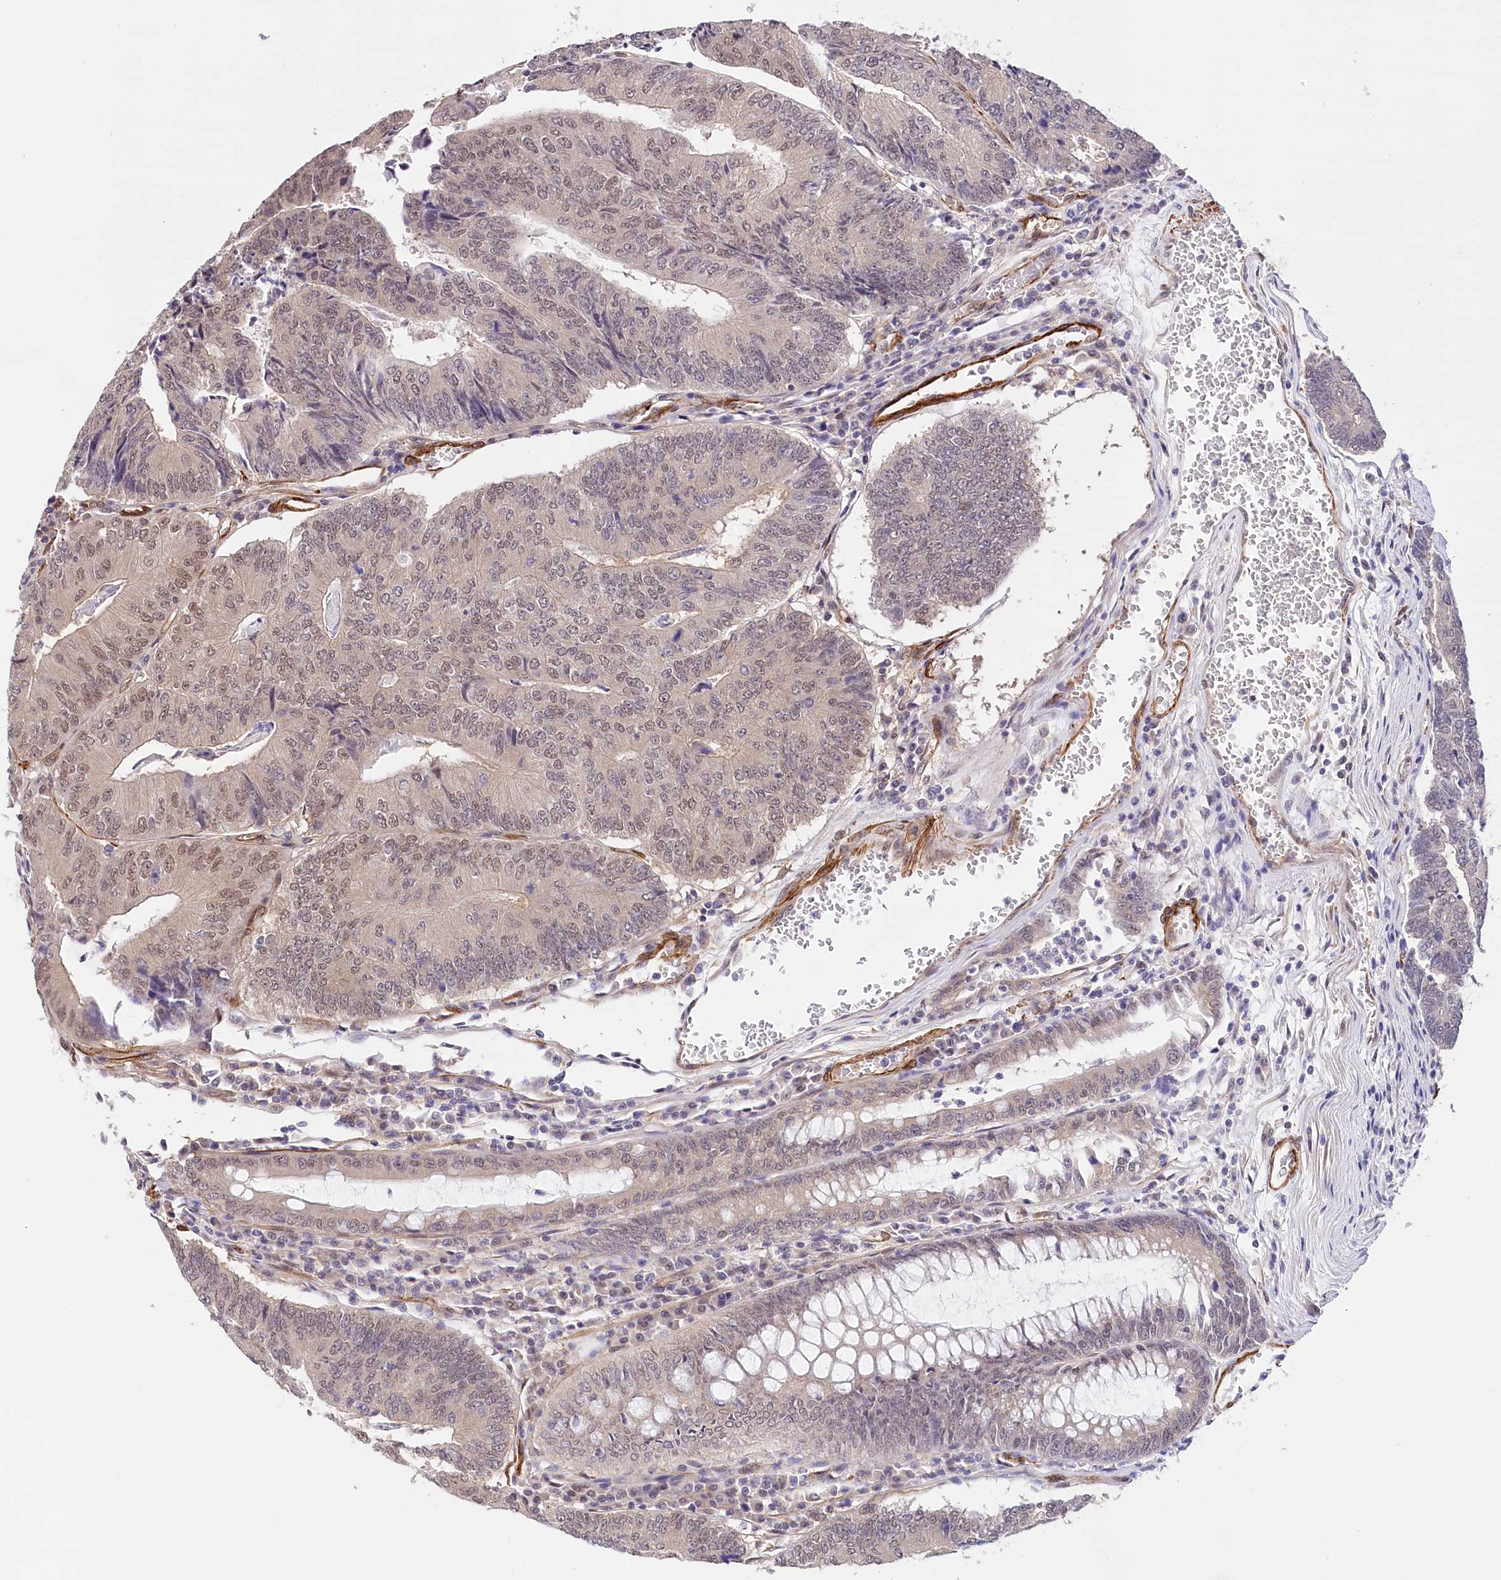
{"staining": {"intensity": "weak", "quantity": "25%-75%", "location": "nuclear"}, "tissue": "colorectal cancer", "cell_type": "Tumor cells", "image_type": "cancer", "snomed": [{"axis": "morphology", "description": "Adenocarcinoma, NOS"}, {"axis": "topography", "description": "Colon"}], "caption": "A photomicrograph of human adenocarcinoma (colorectal) stained for a protein demonstrates weak nuclear brown staining in tumor cells. Nuclei are stained in blue.", "gene": "PPP2R5B", "patient": {"sex": "female", "age": 67}}